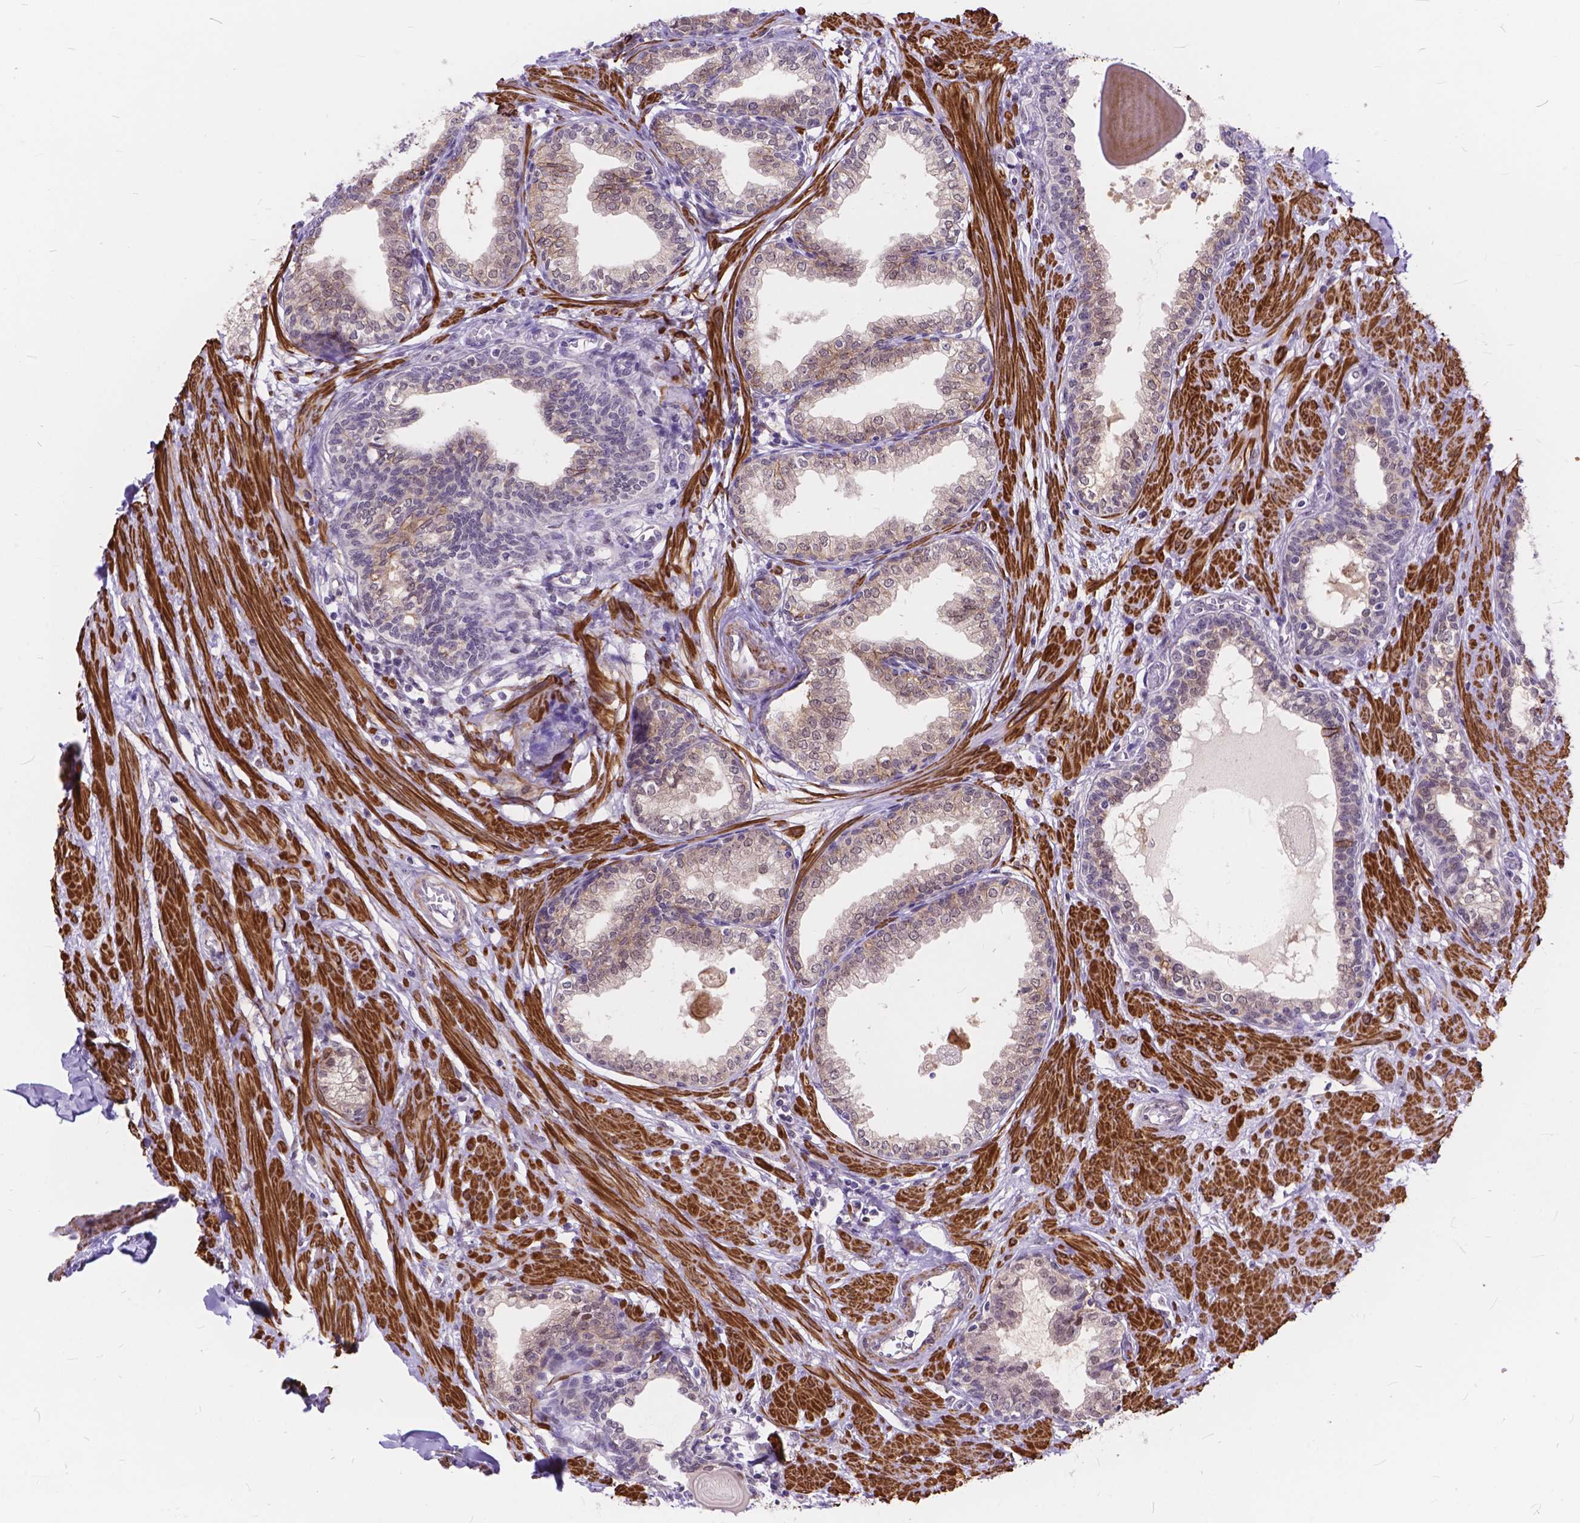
{"staining": {"intensity": "moderate", "quantity": "<25%", "location": "cytoplasmic/membranous"}, "tissue": "prostate", "cell_type": "Glandular cells", "image_type": "normal", "snomed": [{"axis": "morphology", "description": "Normal tissue, NOS"}, {"axis": "topography", "description": "Prostate"}], "caption": "Moderate cytoplasmic/membranous expression is present in approximately <25% of glandular cells in normal prostate. Ihc stains the protein in brown and the nuclei are stained blue.", "gene": "MAN2C1", "patient": {"sex": "male", "age": 55}}